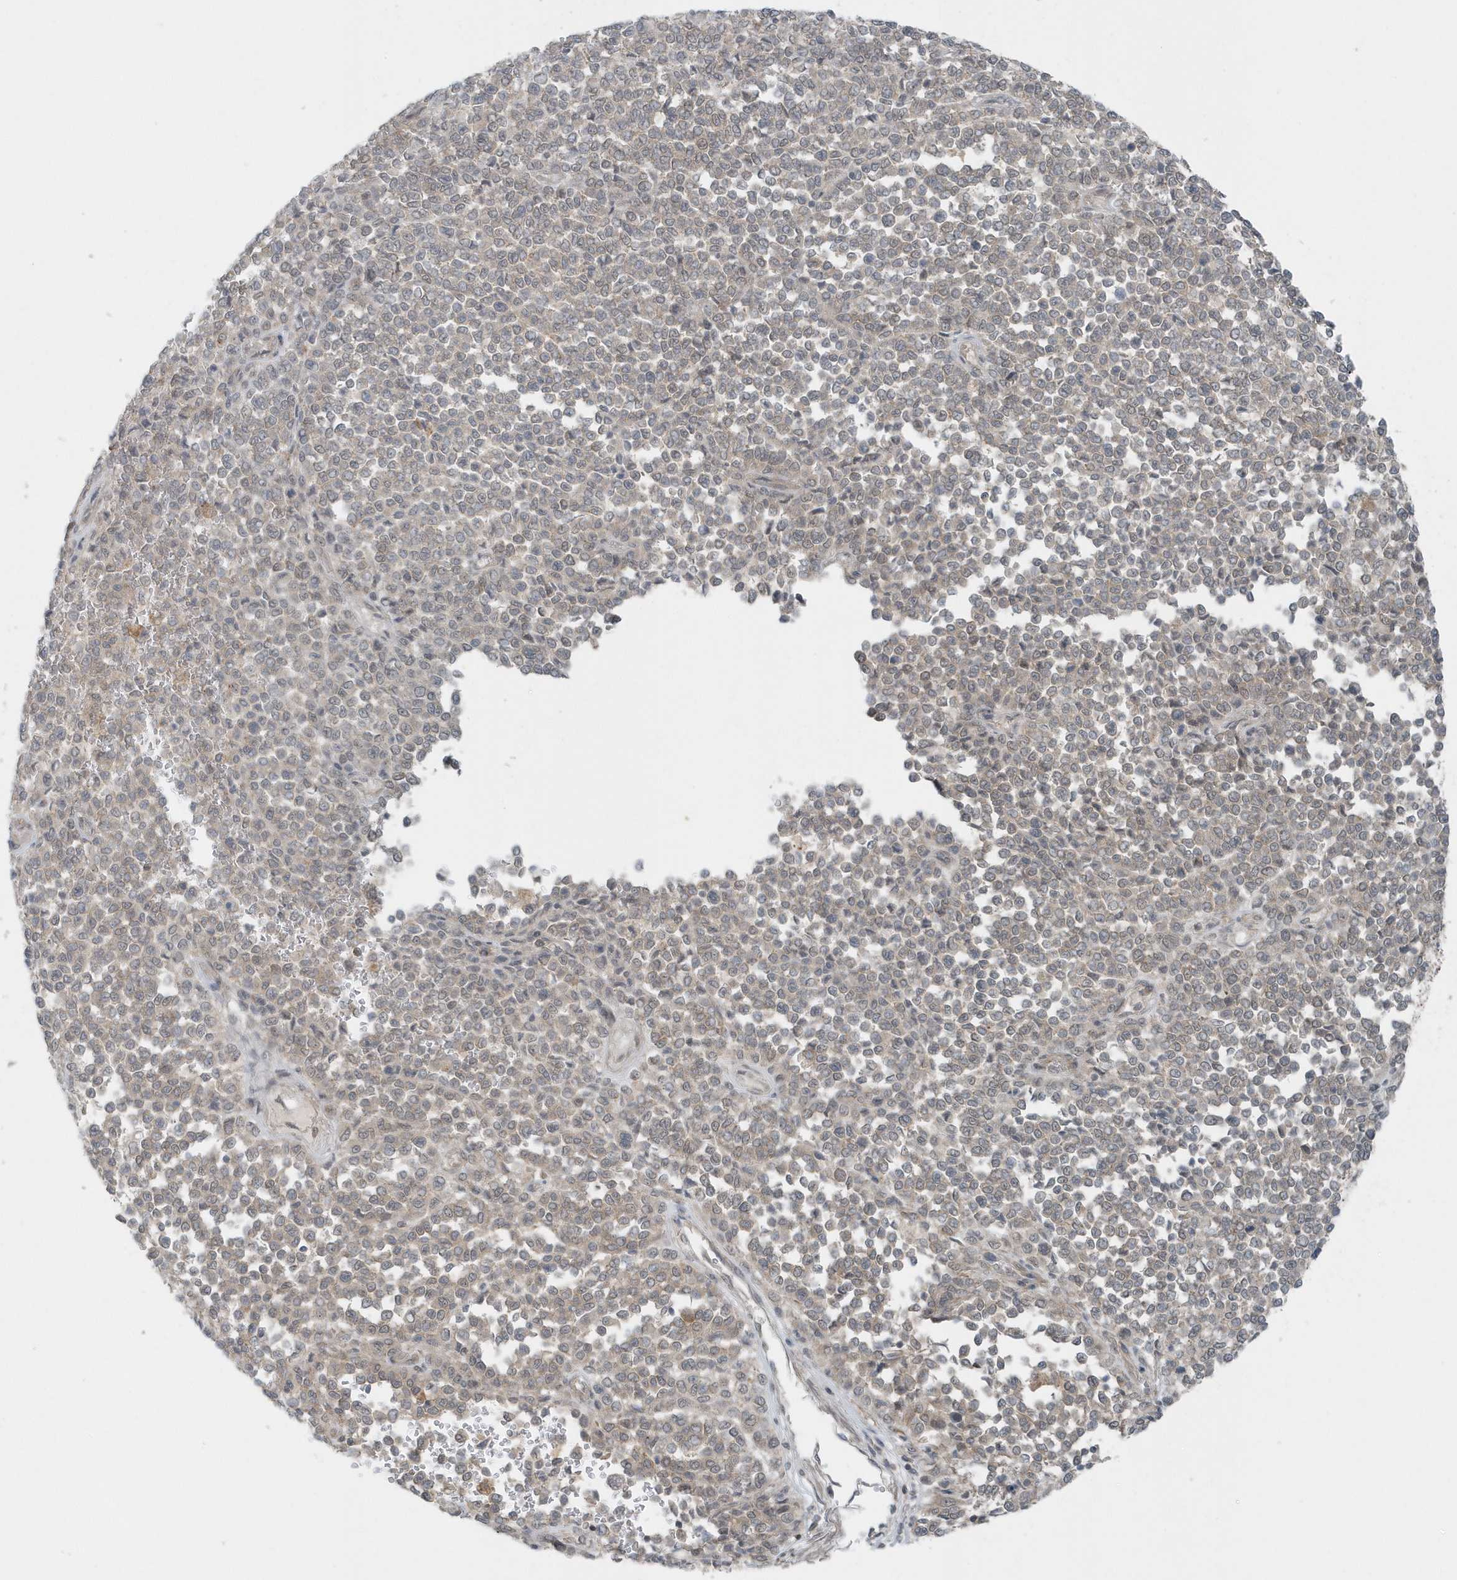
{"staining": {"intensity": "negative", "quantity": "none", "location": "none"}, "tissue": "melanoma", "cell_type": "Tumor cells", "image_type": "cancer", "snomed": [{"axis": "morphology", "description": "Malignant melanoma, Metastatic site"}, {"axis": "topography", "description": "Pancreas"}], "caption": "IHC image of human melanoma stained for a protein (brown), which demonstrates no positivity in tumor cells.", "gene": "PARD3B", "patient": {"sex": "female", "age": 30}}